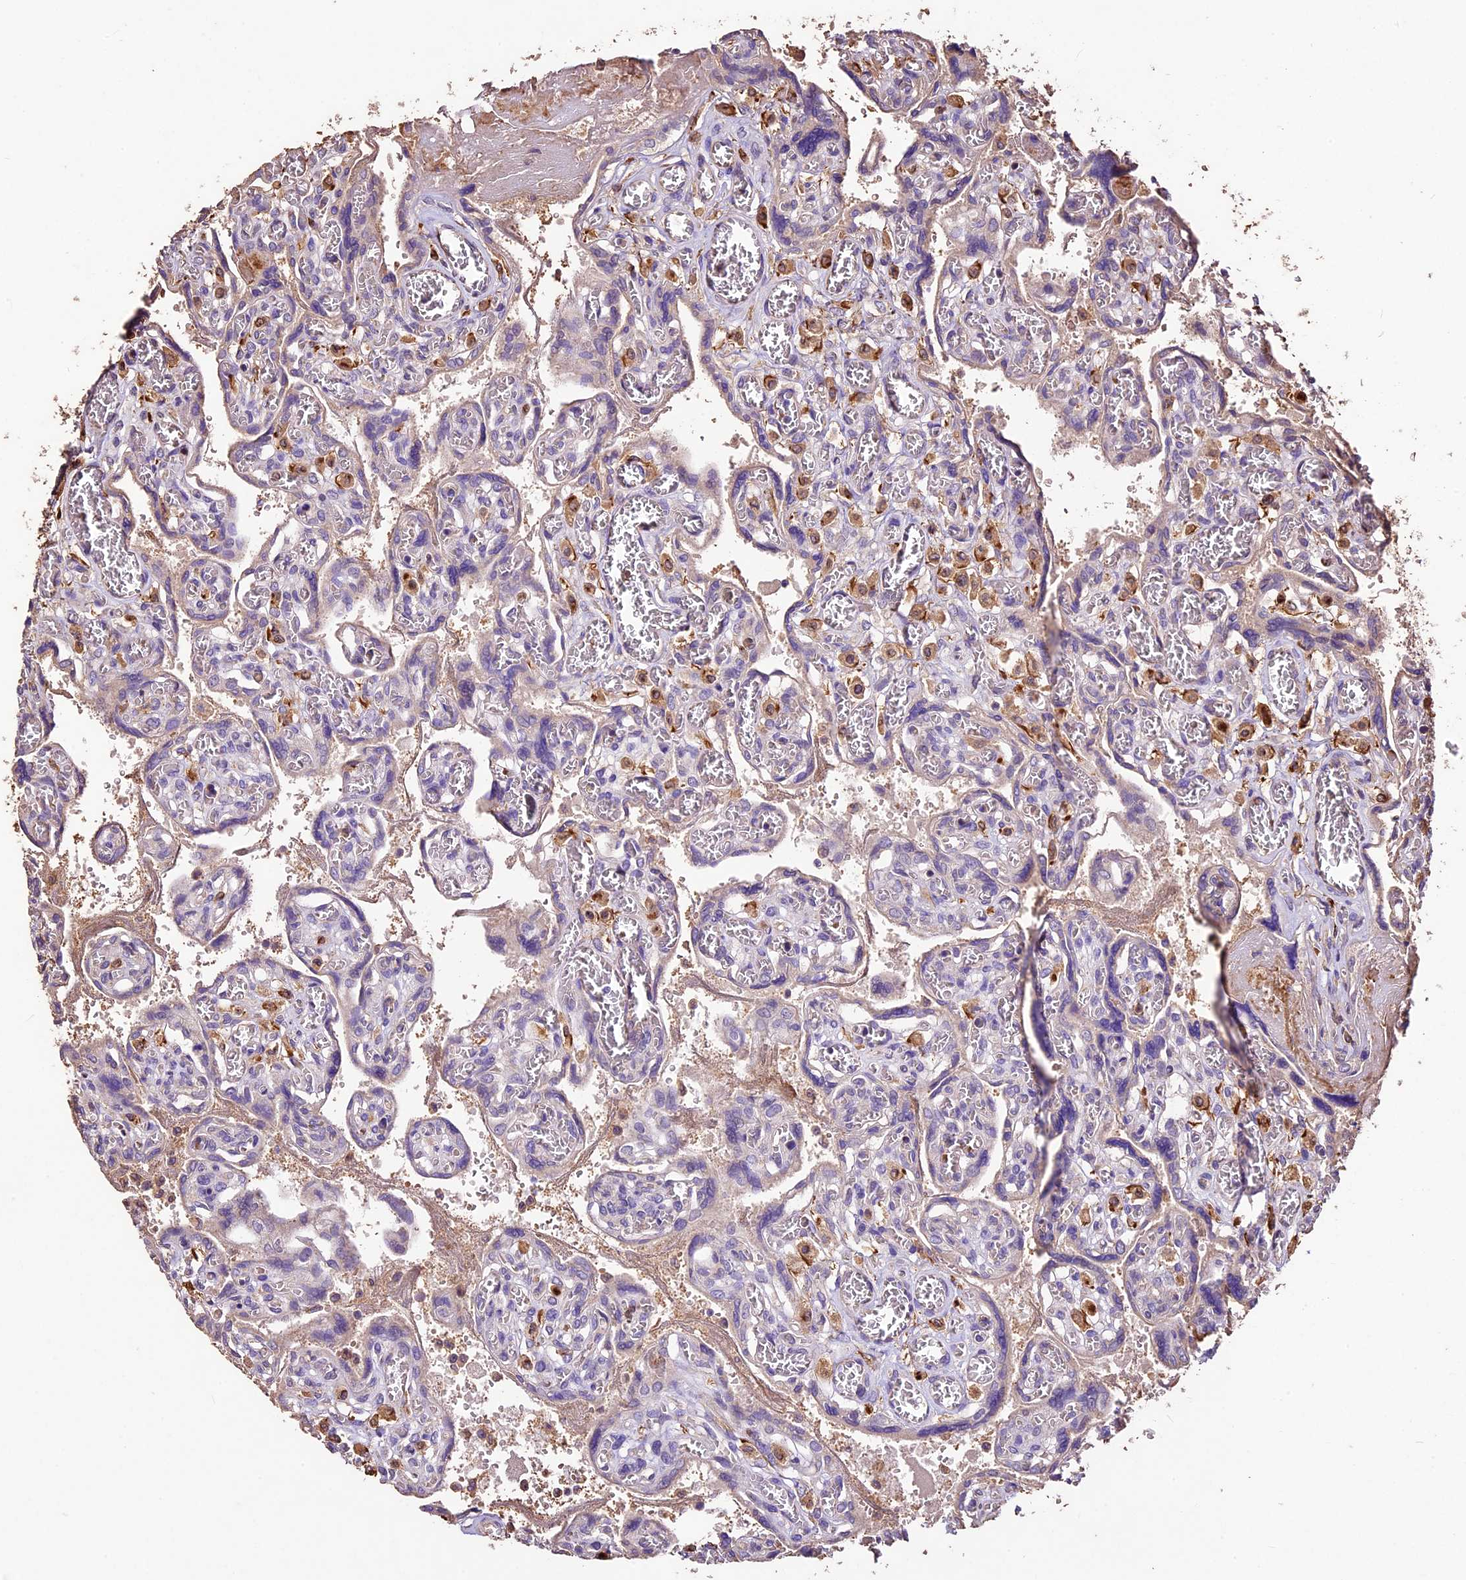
{"staining": {"intensity": "negative", "quantity": "none", "location": "none"}, "tissue": "placenta", "cell_type": "Trophoblastic cells", "image_type": "normal", "snomed": [{"axis": "morphology", "description": "Normal tissue, NOS"}, {"axis": "topography", "description": "Placenta"}], "caption": "The micrograph shows no significant positivity in trophoblastic cells of placenta.", "gene": "CRLF1", "patient": {"sex": "female", "age": 39}}